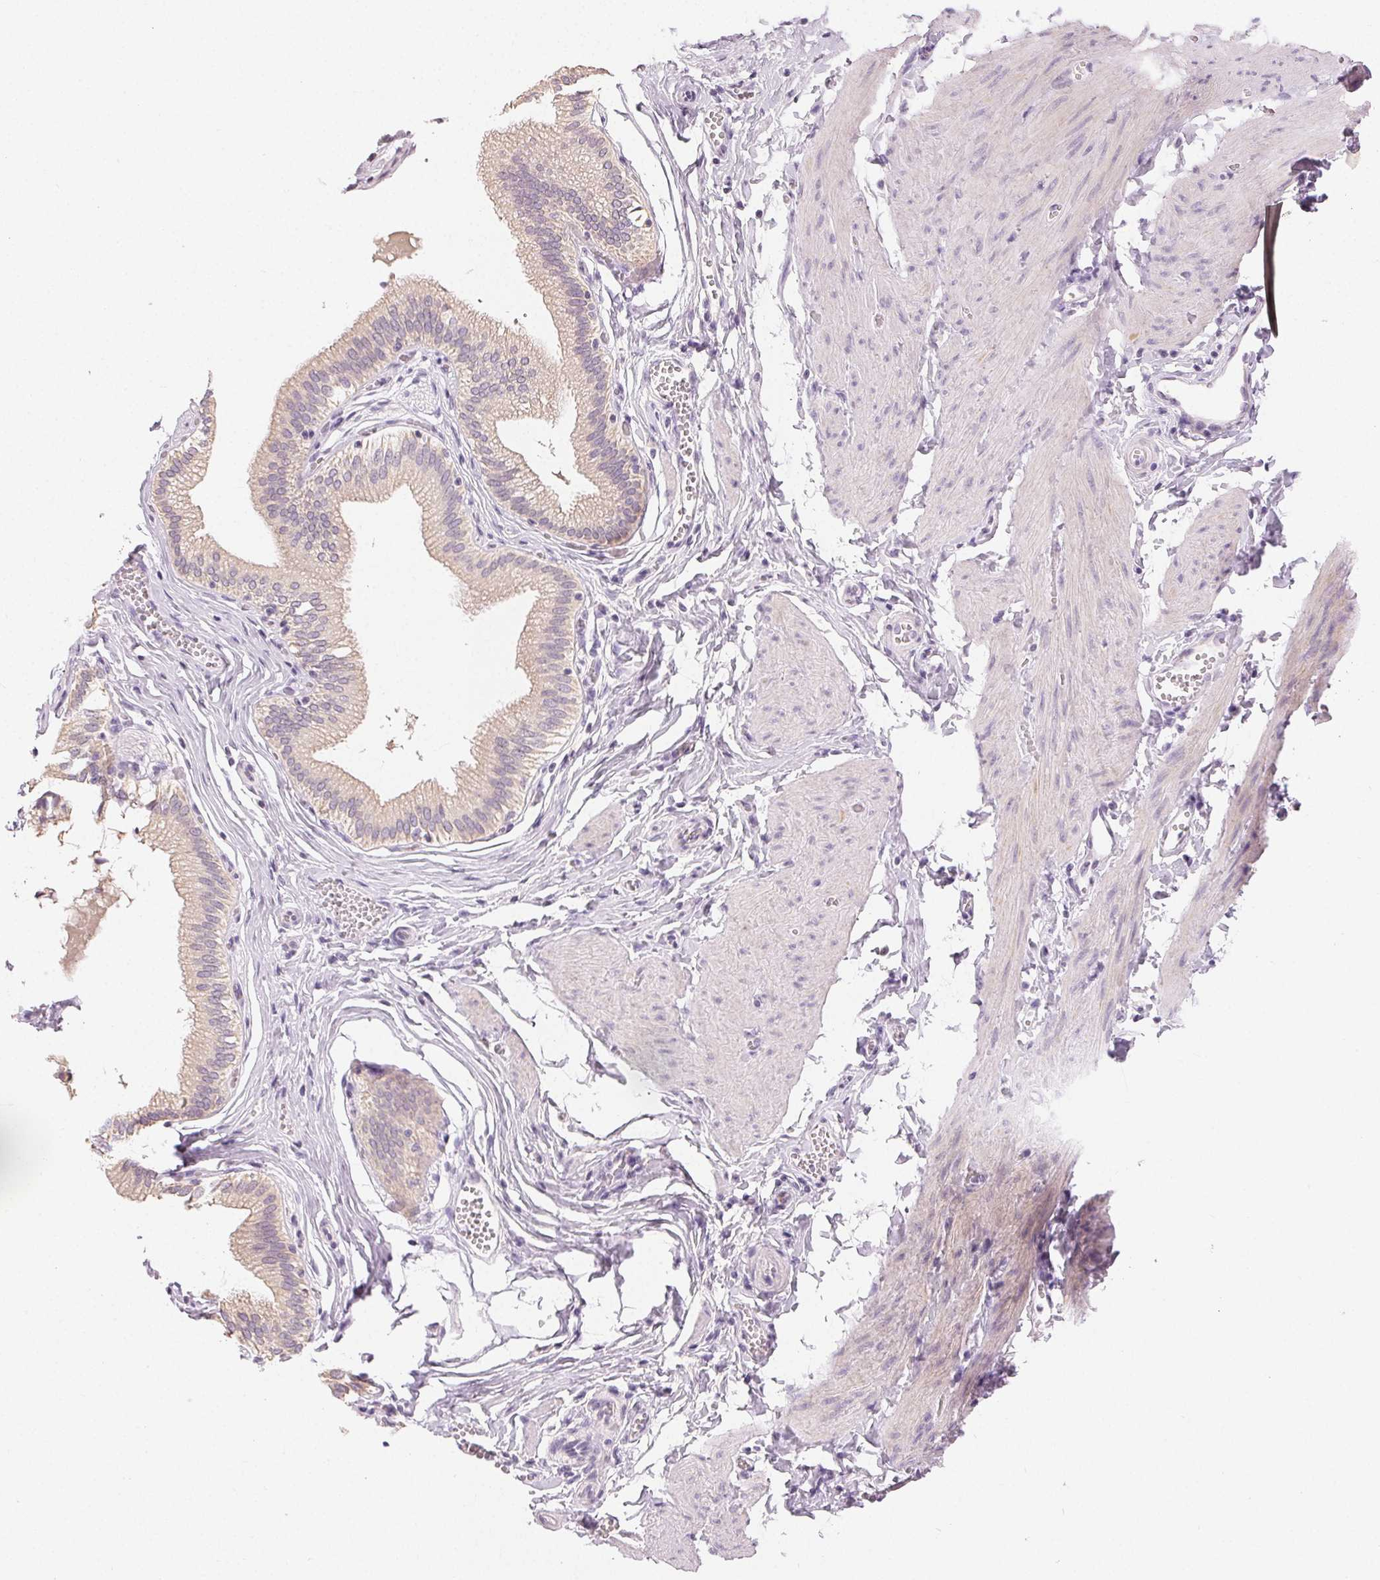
{"staining": {"intensity": "weak", "quantity": "25%-75%", "location": "cytoplasmic/membranous"}, "tissue": "gallbladder", "cell_type": "Glandular cells", "image_type": "normal", "snomed": [{"axis": "morphology", "description": "Normal tissue, NOS"}, {"axis": "topography", "description": "Gallbladder"}, {"axis": "topography", "description": "Peripheral nerve tissue"}], "caption": "Immunohistochemical staining of benign gallbladder shows low levels of weak cytoplasmic/membranous expression in about 25%-75% of glandular cells. Using DAB (brown) and hematoxylin (blue) stains, captured at high magnification using brightfield microscopy.", "gene": "SFTPD", "patient": {"sex": "male", "age": 17}}